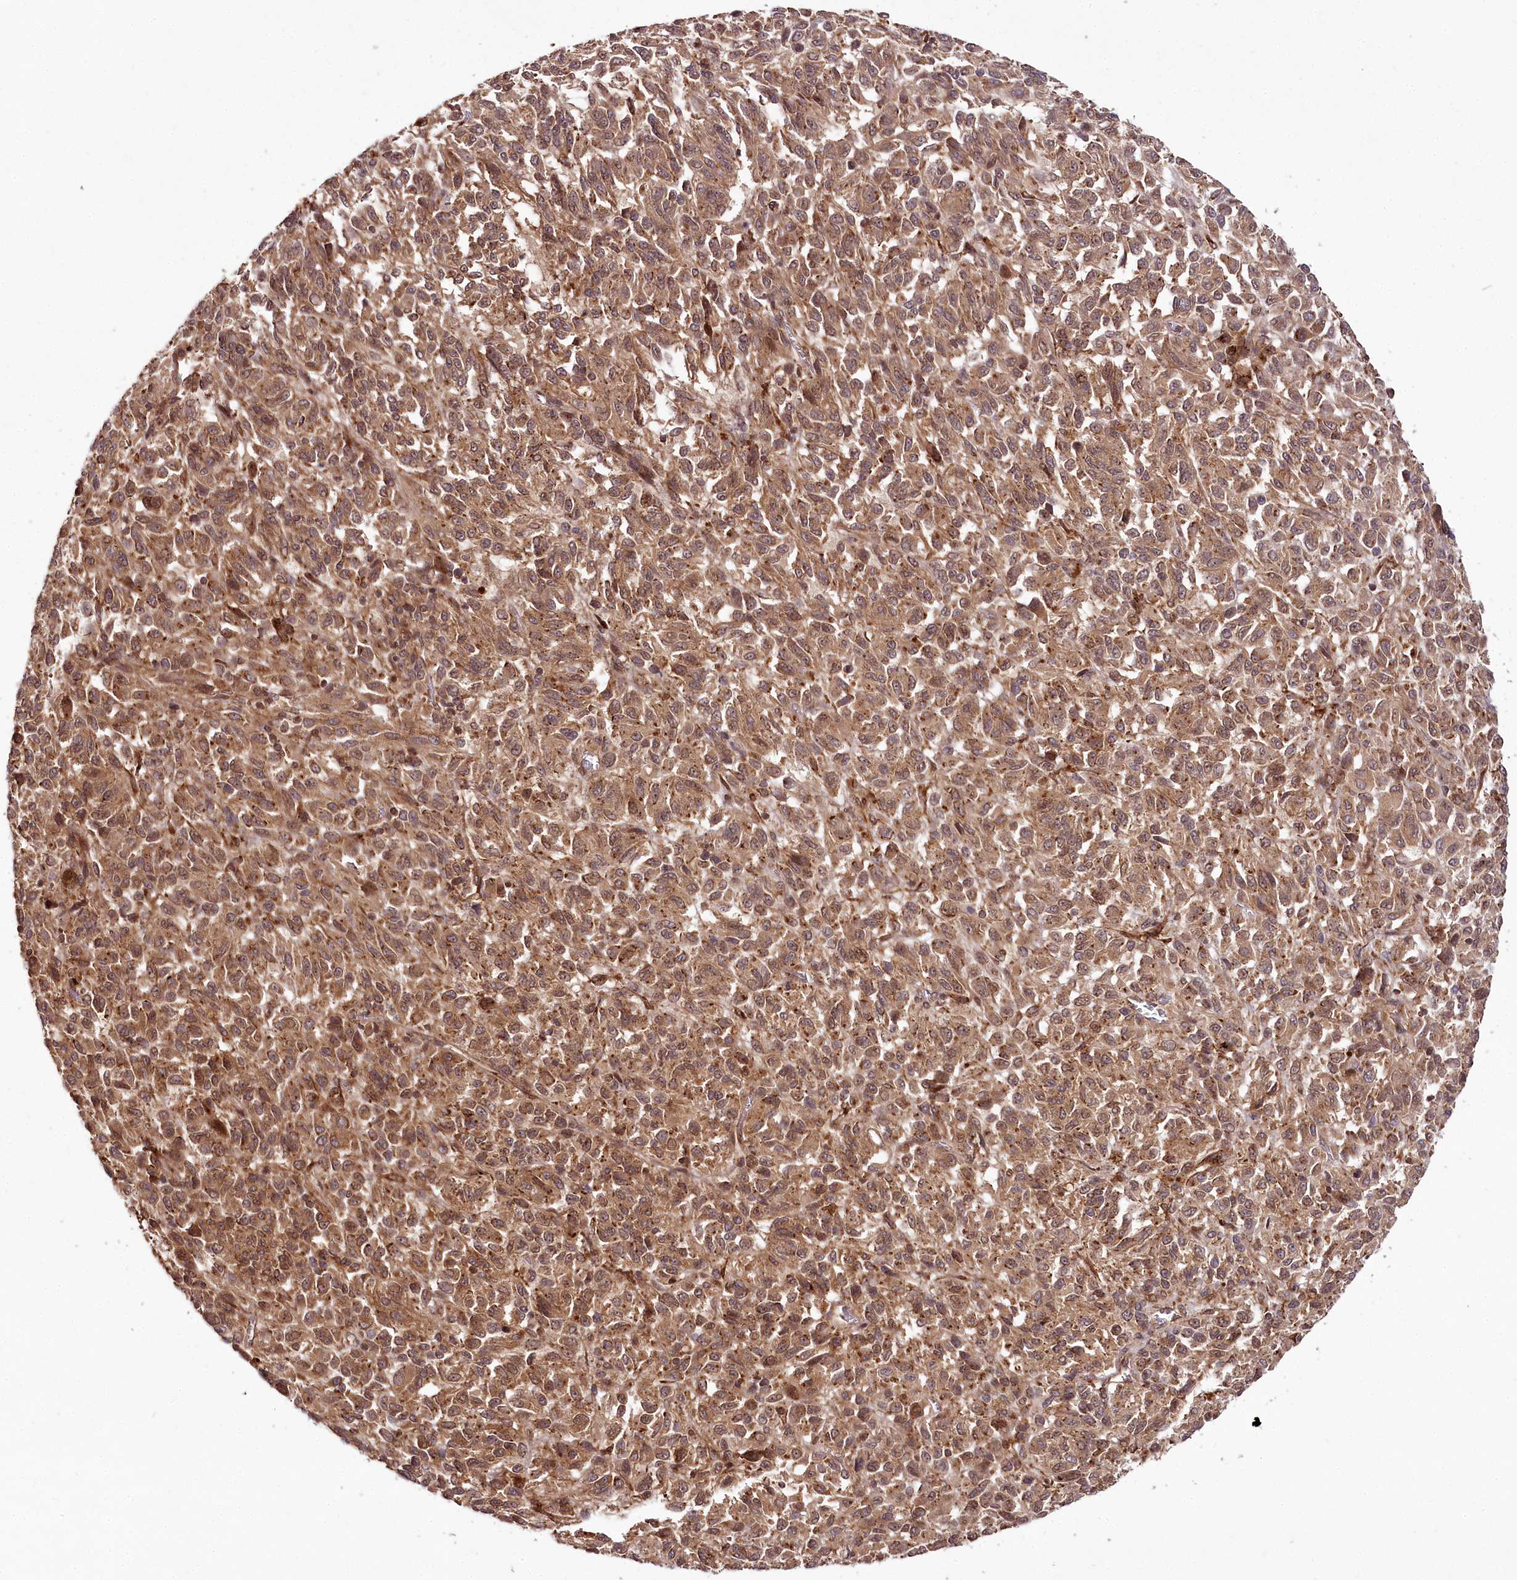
{"staining": {"intensity": "moderate", "quantity": ">75%", "location": "cytoplasmic/membranous,nuclear"}, "tissue": "melanoma", "cell_type": "Tumor cells", "image_type": "cancer", "snomed": [{"axis": "morphology", "description": "Malignant melanoma, Metastatic site"}, {"axis": "topography", "description": "Lung"}], "caption": "Immunohistochemistry (IHC) of malignant melanoma (metastatic site) demonstrates medium levels of moderate cytoplasmic/membranous and nuclear positivity in approximately >75% of tumor cells.", "gene": "COPG1", "patient": {"sex": "male", "age": 64}}